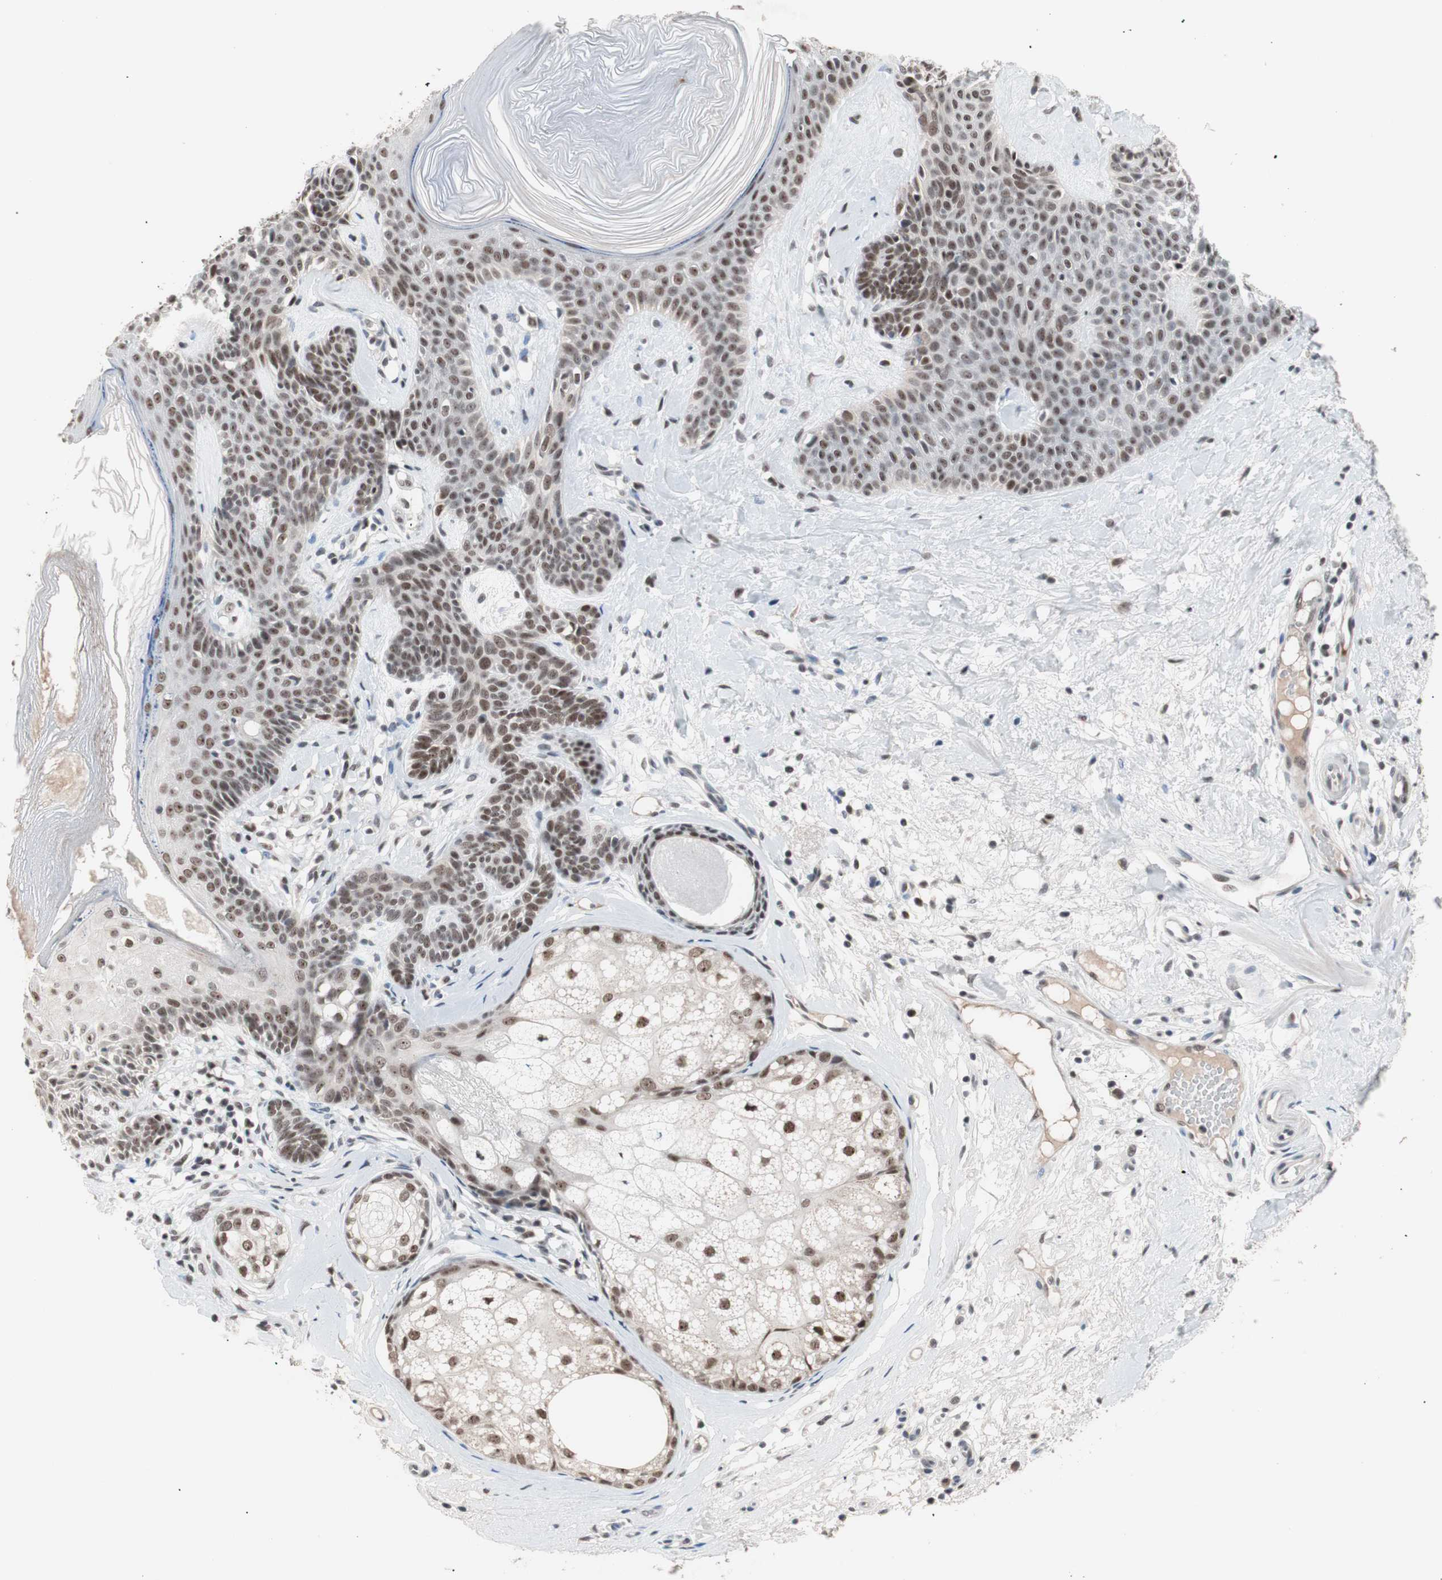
{"staining": {"intensity": "moderate", "quantity": ">75%", "location": "nuclear"}, "tissue": "skin cancer", "cell_type": "Tumor cells", "image_type": "cancer", "snomed": [{"axis": "morphology", "description": "Developmental malformation"}, {"axis": "morphology", "description": "Basal cell carcinoma"}, {"axis": "topography", "description": "Skin"}], "caption": "IHC of human skin cancer (basal cell carcinoma) exhibits medium levels of moderate nuclear expression in approximately >75% of tumor cells. Nuclei are stained in blue.", "gene": "LIG3", "patient": {"sex": "female", "age": 62}}